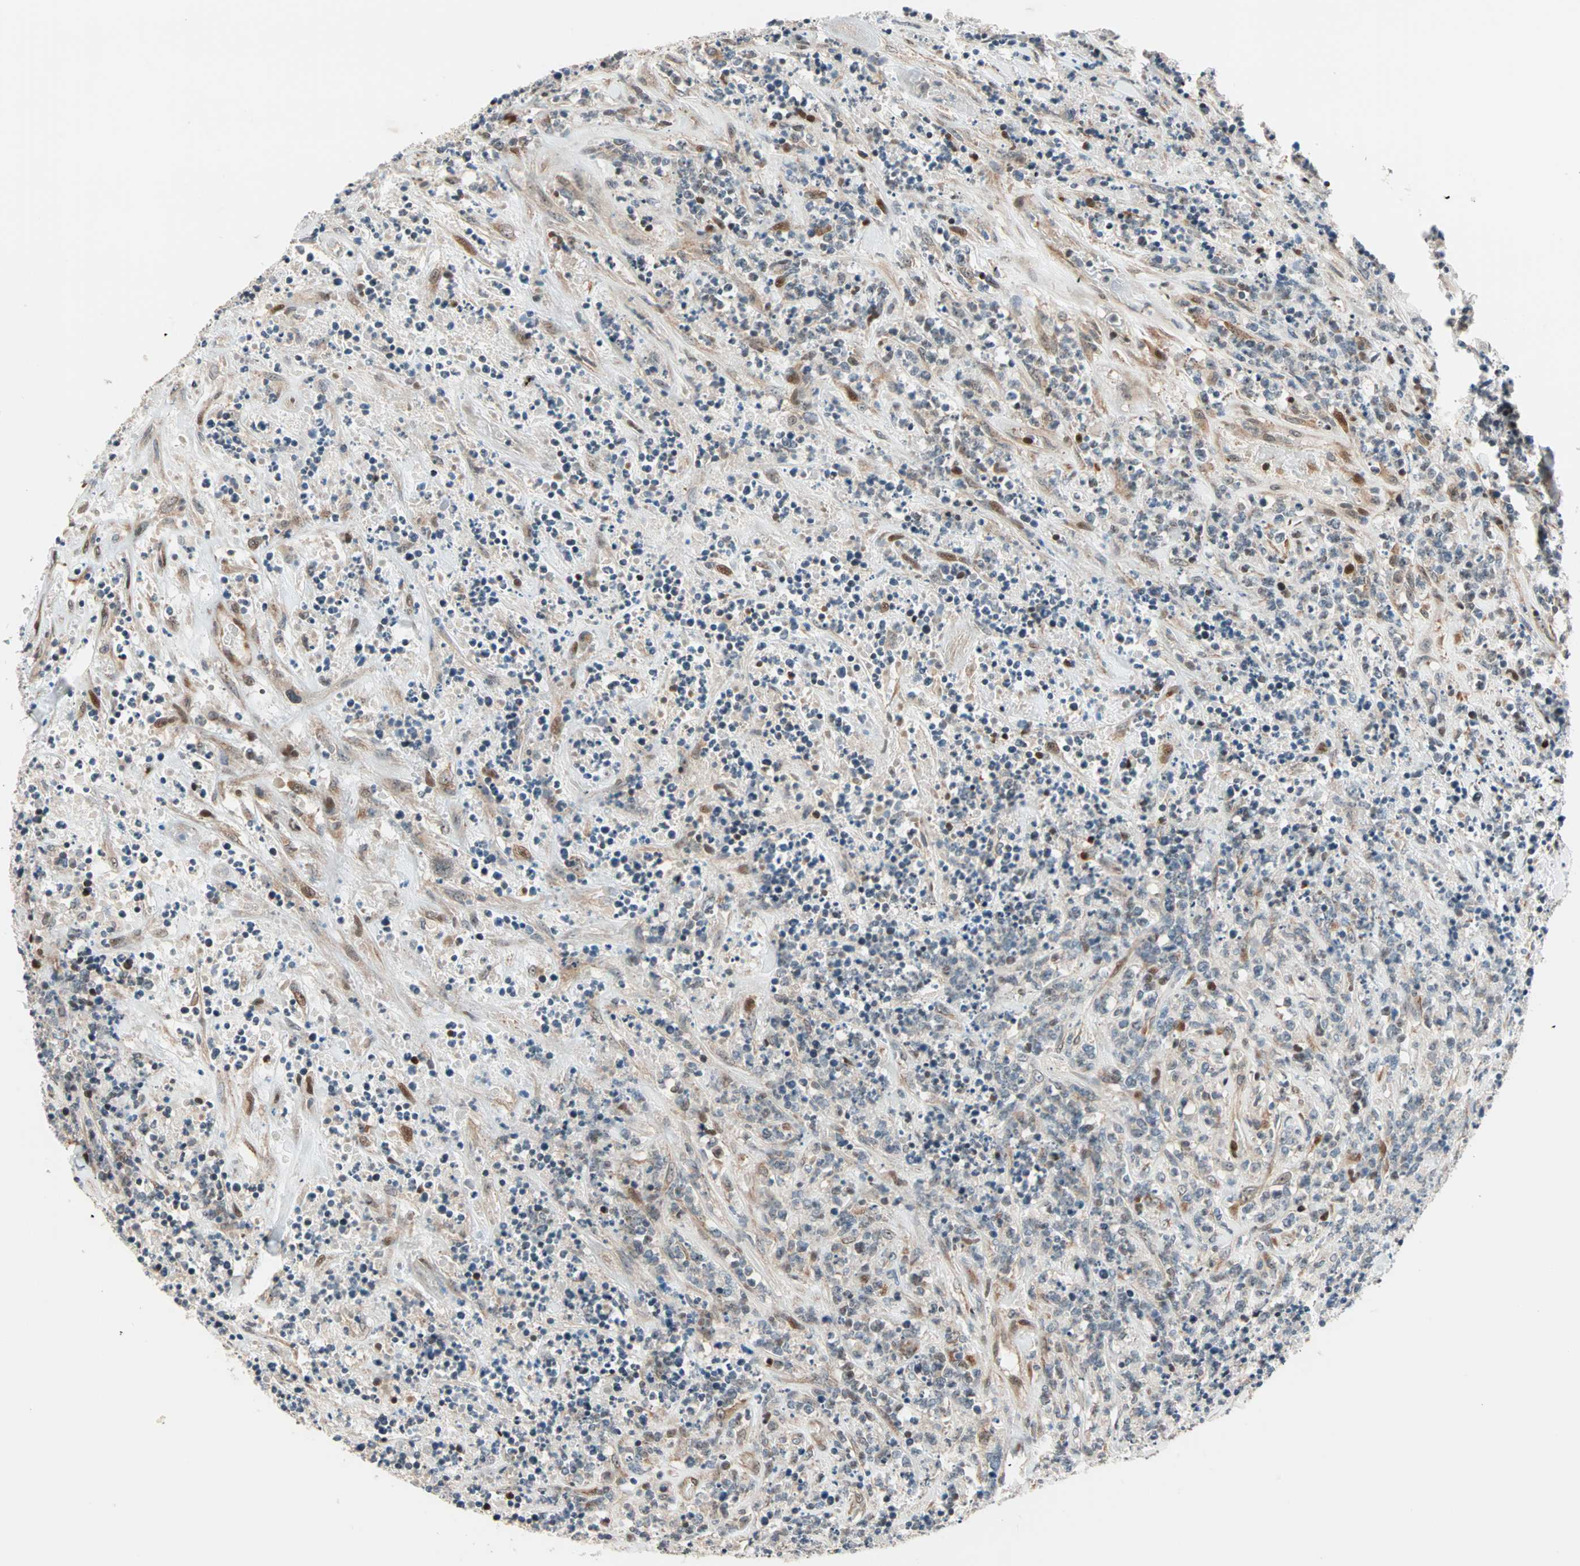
{"staining": {"intensity": "moderate", "quantity": "<25%", "location": "nuclear"}, "tissue": "lymphoma", "cell_type": "Tumor cells", "image_type": "cancer", "snomed": [{"axis": "morphology", "description": "Malignant lymphoma, non-Hodgkin's type, High grade"}, {"axis": "topography", "description": "Soft tissue"}], "caption": "Immunohistochemical staining of human lymphoma demonstrates moderate nuclear protein positivity in about <25% of tumor cells. The staining is performed using DAB brown chromogen to label protein expression. The nuclei are counter-stained blue using hematoxylin.", "gene": "HECW1", "patient": {"sex": "male", "age": 18}}